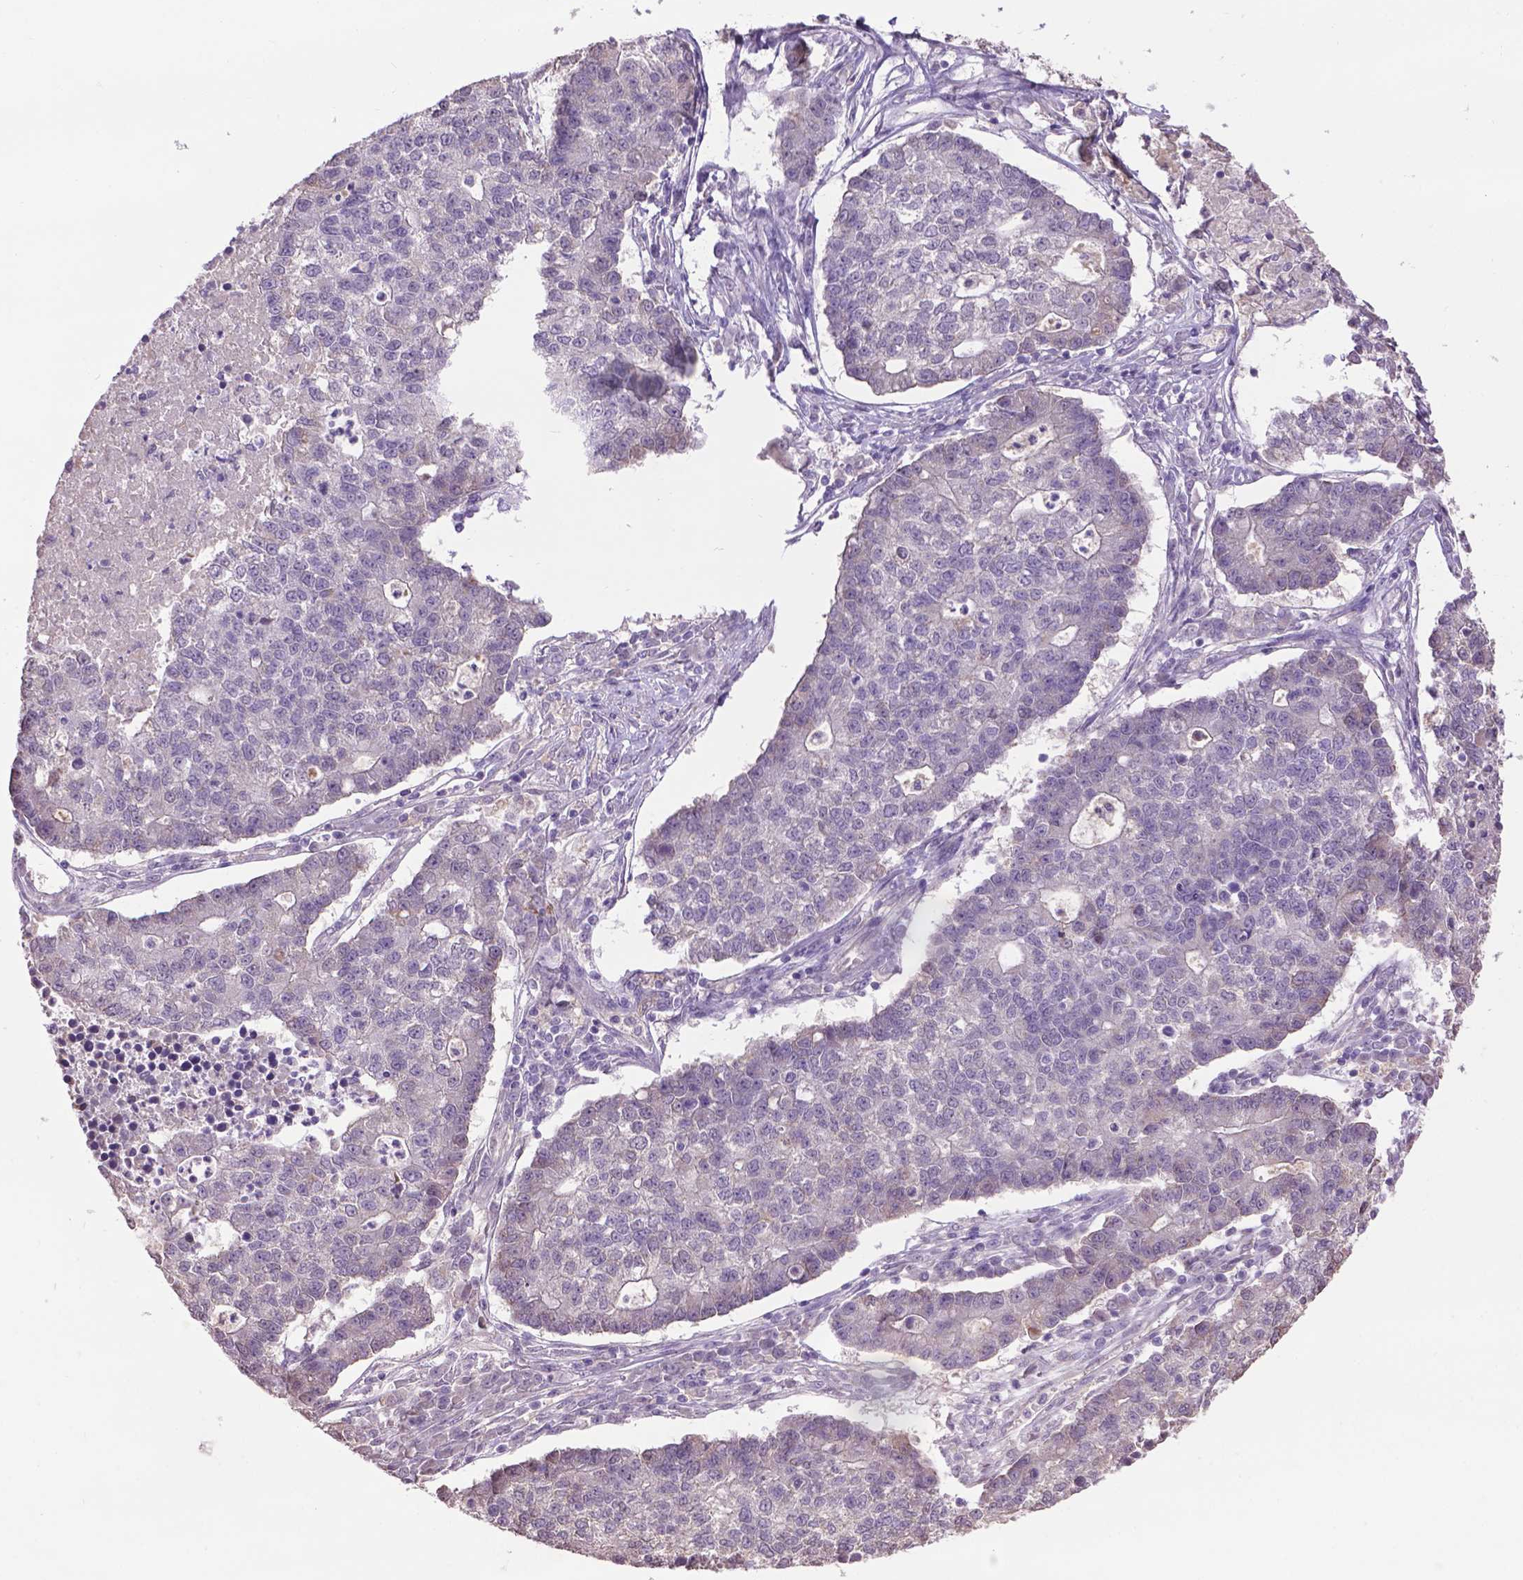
{"staining": {"intensity": "negative", "quantity": "none", "location": "none"}, "tissue": "lung cancer", "cell_type": "Tumor cells", "image_type": "cancer", "snomed": [{"axis": "morphology", "description": "Adenocarcinoma, NOS"}, {"axis": "topography", "description": "Lung"}], "caption": "There is no significant expression in tumor cells of lung cancer. (DAB (3,3'-diaminobenzidine) immunohistochemistry, high magnification).", "gene": "CPM", "patient": {"sex": "male", "age": 57}}